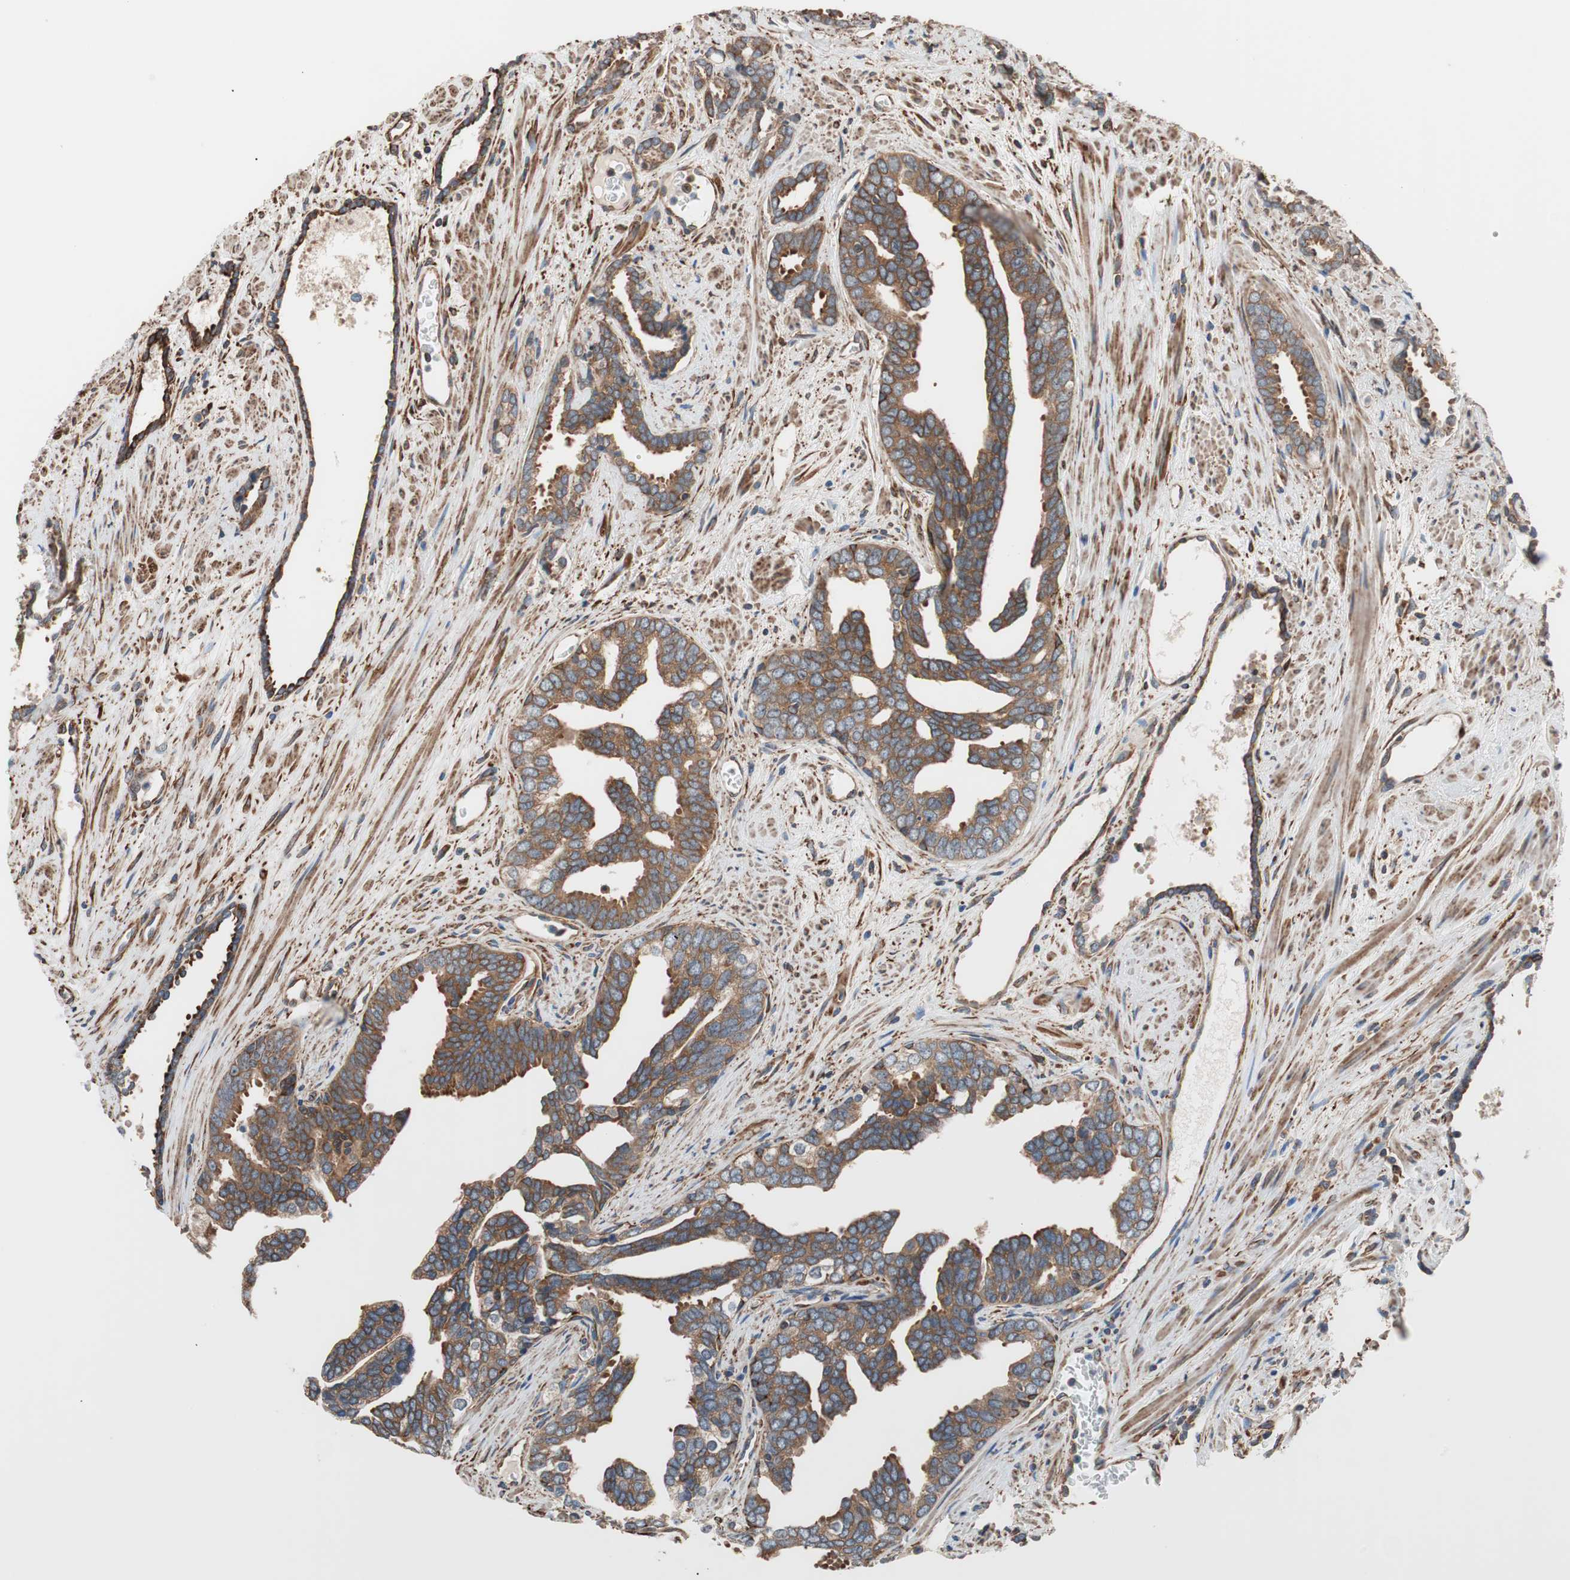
{"staining": {"intensity": "moderate", "quantity": ">75%", "location": "cytoplasmic/membranous"}, "tissue": "prostate cancer", "cell_type": "Tumor cells", "image_type": "cancer", "snomed": [{"axis": "morphology", "description": "Adenocarcinoma, High grade"}, {"axis": "topography", "description": "Prostate"}], "caption": "About >75% of tumor cells in human adenocarcinoma (high-grade) (prostate) demonstrate moderate cytoplasmic/membranous protein positivity as visualized by brown immunohistochemical staining.", "gene": "GPSM2", "patient": {"sex": "male", "age": 67}}